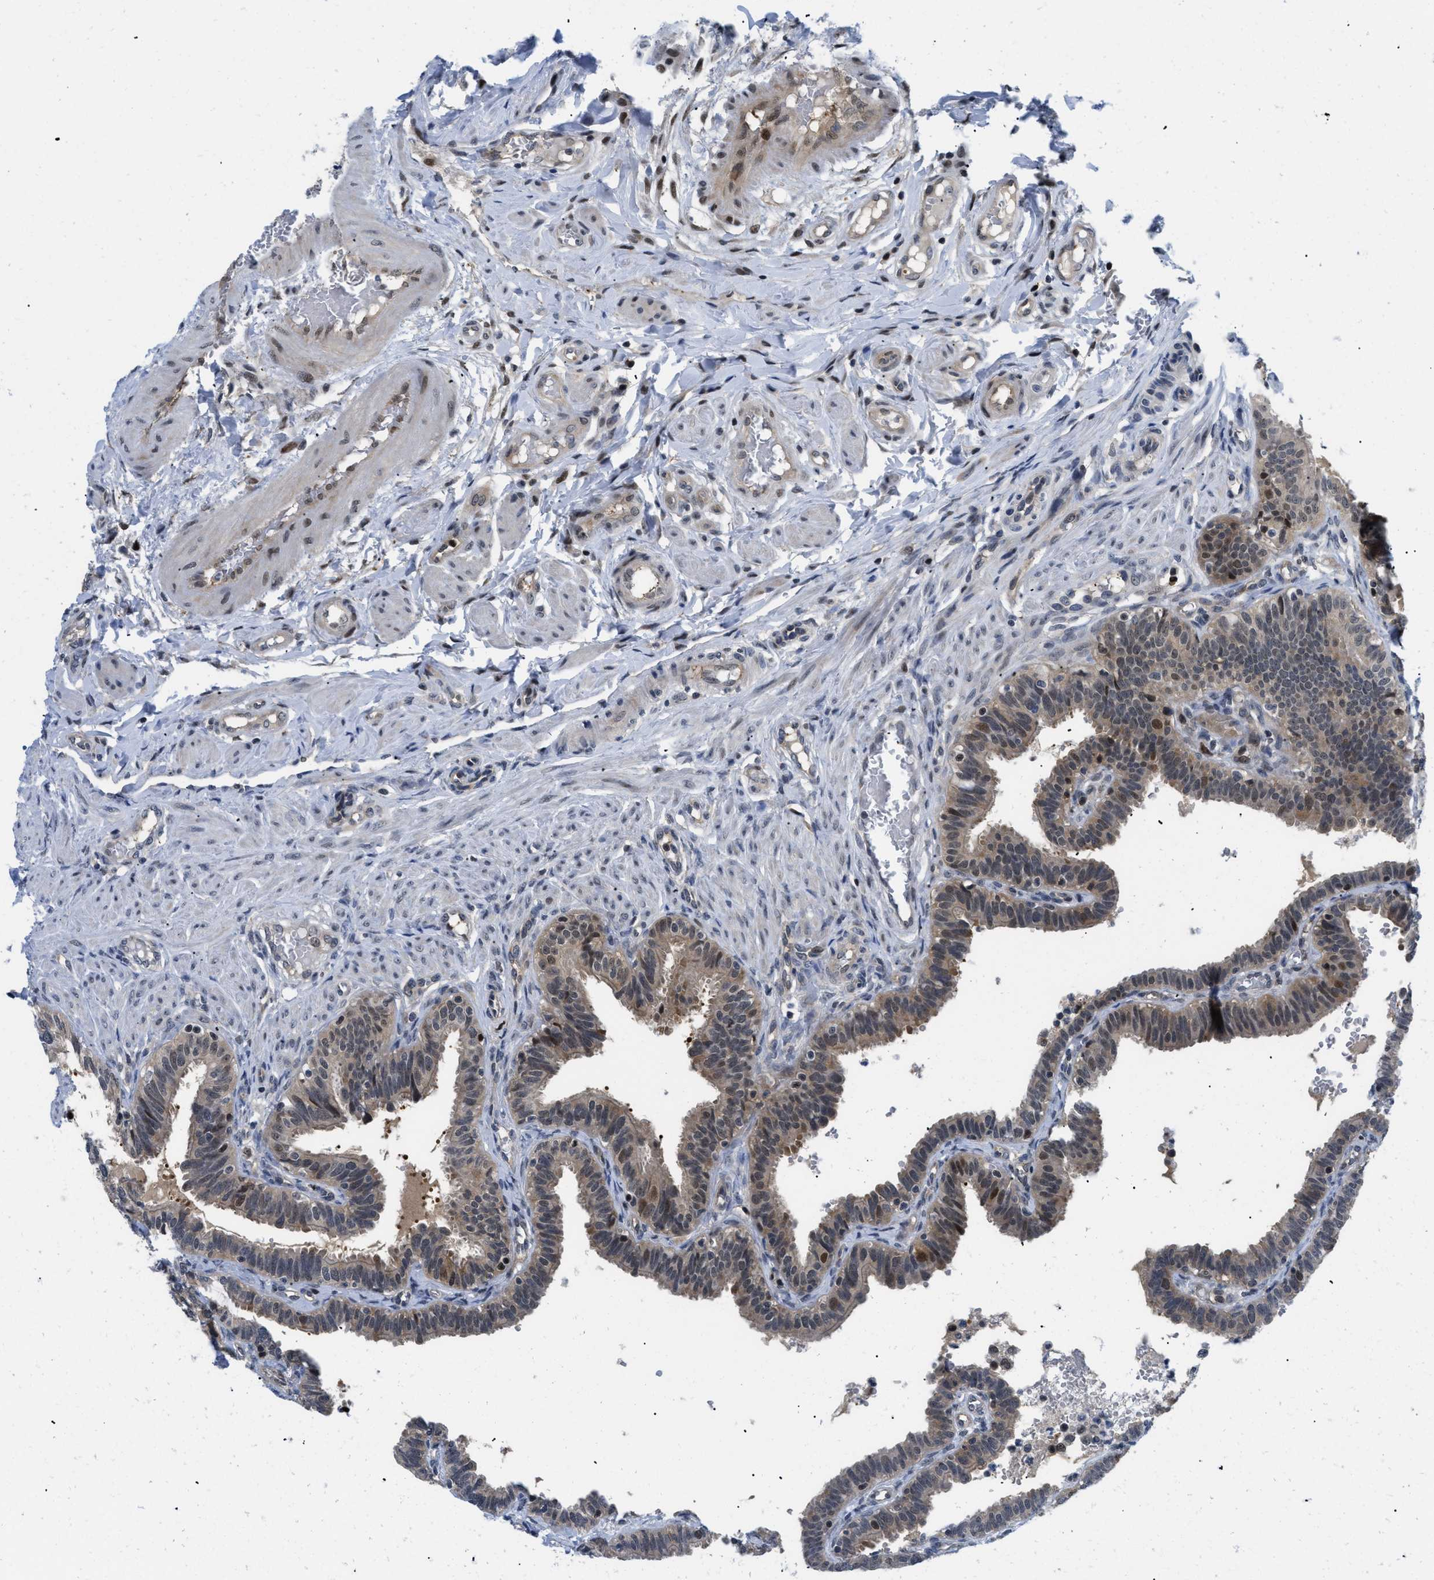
{"staining": {"intensity": "moderate", "quantity": ">75%", "location": "cytoplasmic/membranous,nuclear"}, "tissue": "fallopian tube", "cell_type": "Glandular cells", "image_type": "normal", "snomed": [{"axis": "morphology", "description": "Normal tissue, NOS"}, {"axis": "topography", "description": "Fallopian tube"}, {"axis": "topography", "description": "Placenta"}], "caption": "Human fallopian tube stained for a protein (brown) reveals moderate cytoplasmic/membranous,nuclear positive positivity in approximately >75% of glandular cells.", "gene": "SLC29A2", "patient": {"sex": "female", "age": 34}}